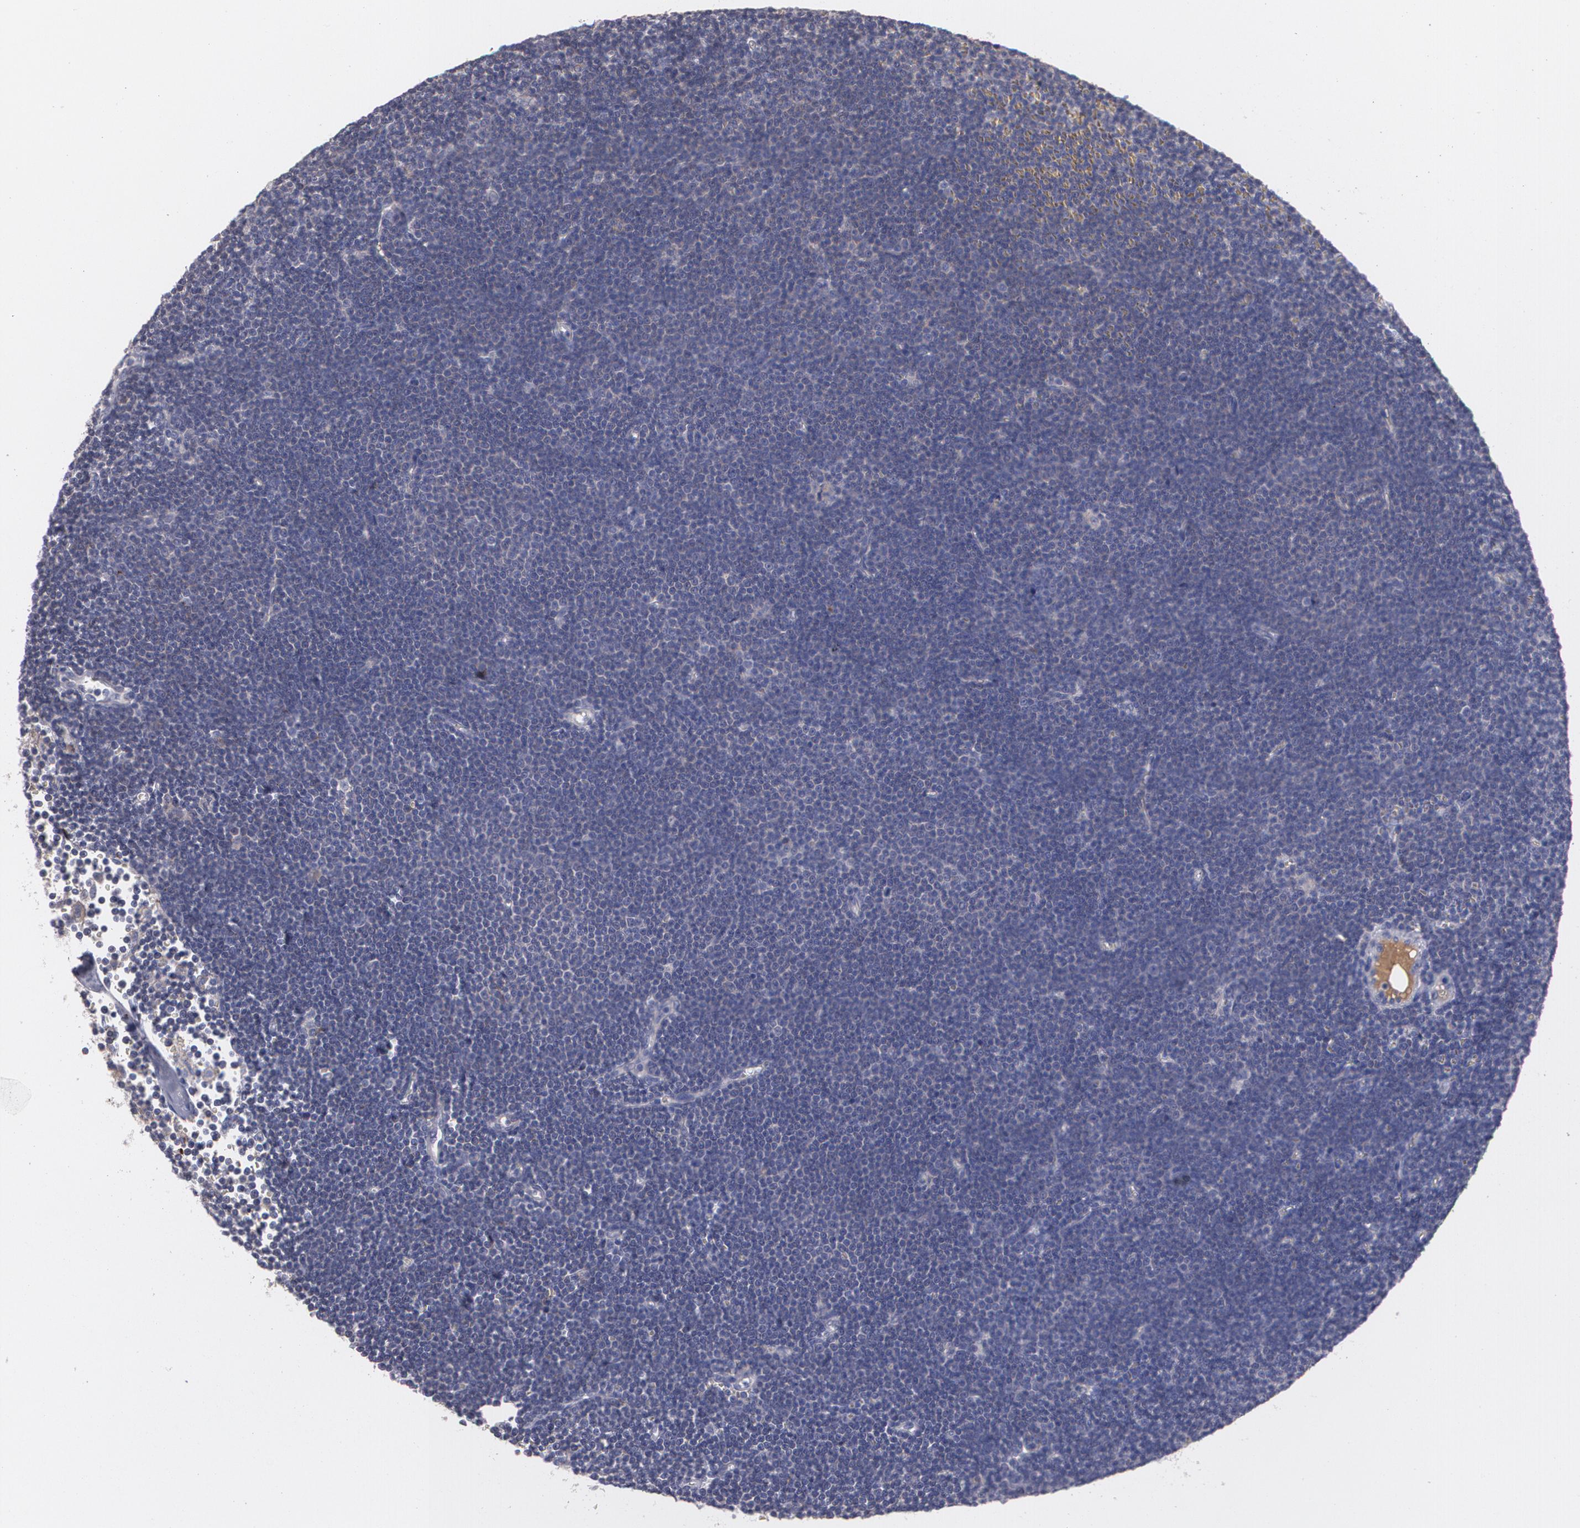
{"staining": {"intensity": "negative", "quantity": "none", "location": "none"}, "tissue": "lymphoma", "cell_type": "Tumor cells", "image_type": "cancer", "snomed": [{"axis": "morphology", "description": "Malignant lymphoma, non-Hodgkin's type, Low grade"}, {"axis": "topography", "description": "Lymph node"}], "caption": "The image displays no significant staining in tumor cells of malignant lymphoma, non-Hodgkin's type (low-grade).", "gene": "FBLN1", "patient": {"sex": "female", "age": 73}}